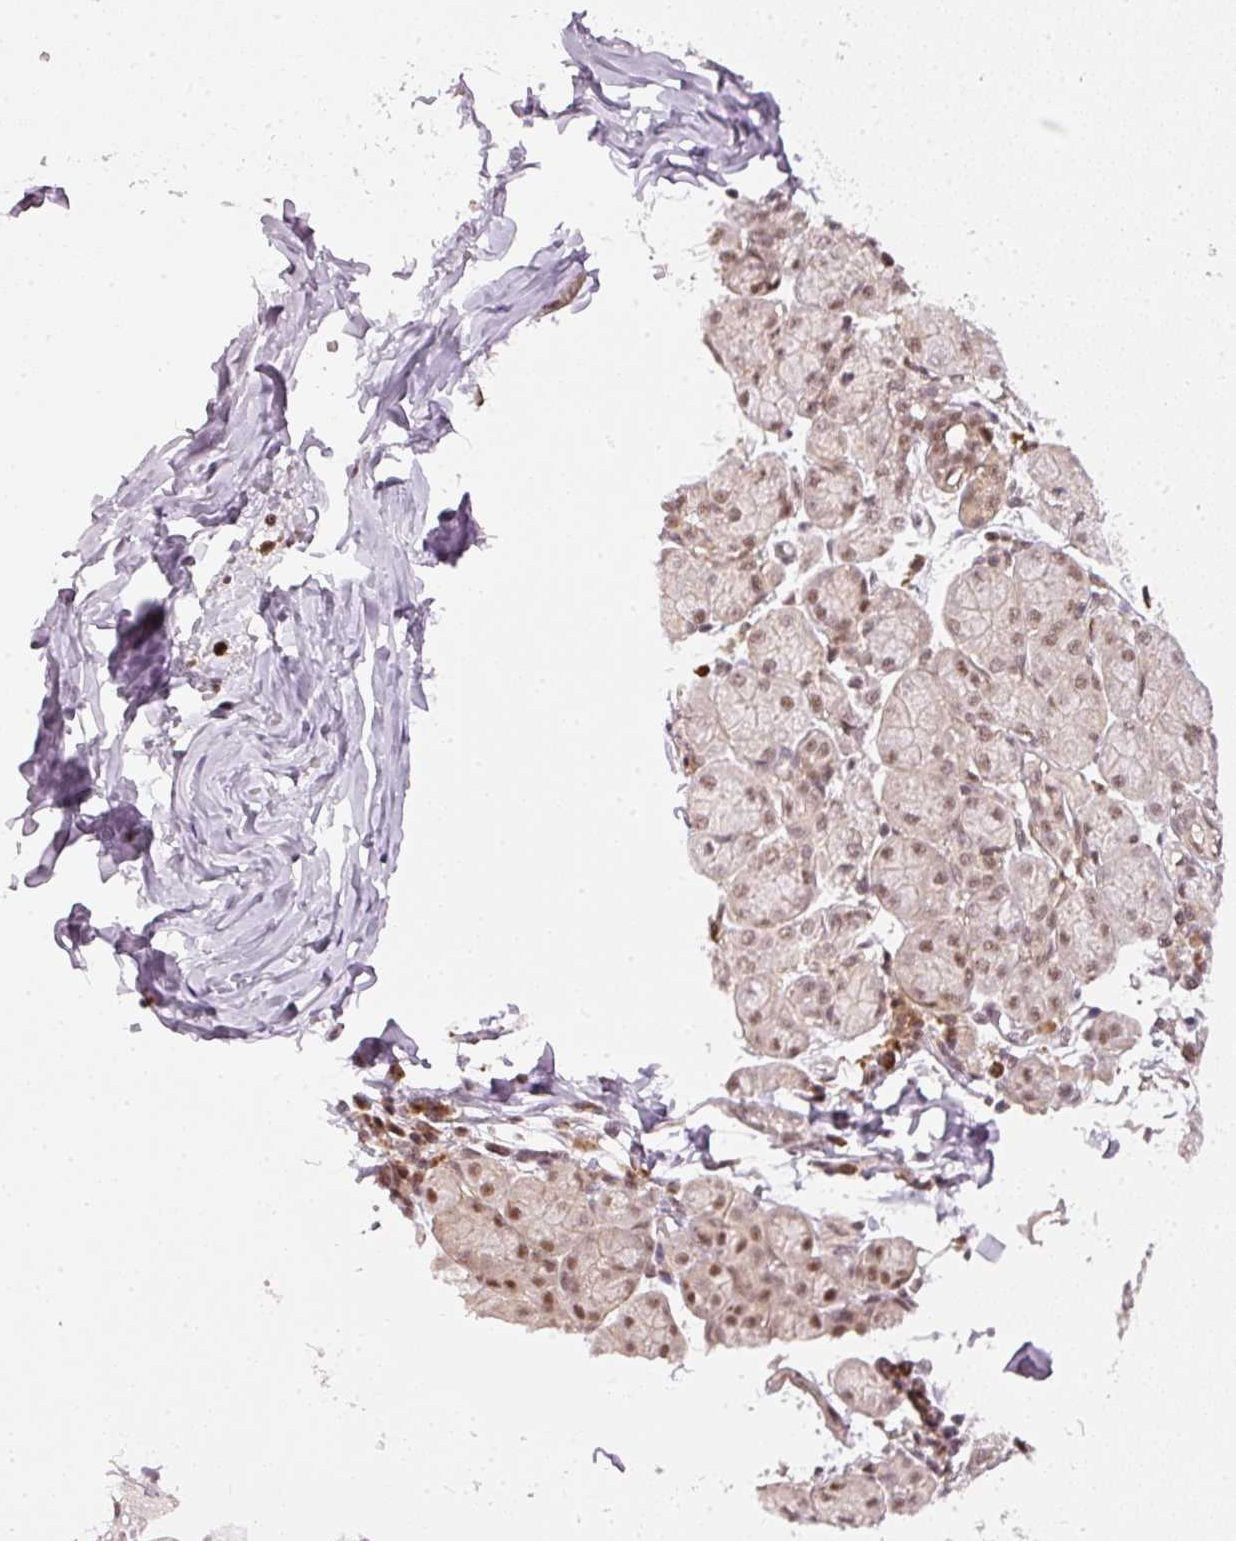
{"staining": {"intensity": "moderate", "quantity": ">75%", "location": "nuclear"}, "tissue": "salivary gland", "cell_type": "Glandular cells", "image_type": "normal", "snomed": [{"axis": "morphology", "description": "Normal tissue, NOS"}, {"axis": "morphology", "description": "Inflammation, NOS"}, {"axis": "topography", "description": "Lymph node"}, {"axis": "topography", "description": "Salivary gland"}], "caption": "This histopathology image reveals IHC staining of benign human salivary gland, with medium moderate nuclear staining in approximately >75% of glandular cells.", "gene": "THOC6", "patient": {"sex": "male", "age": 3}}